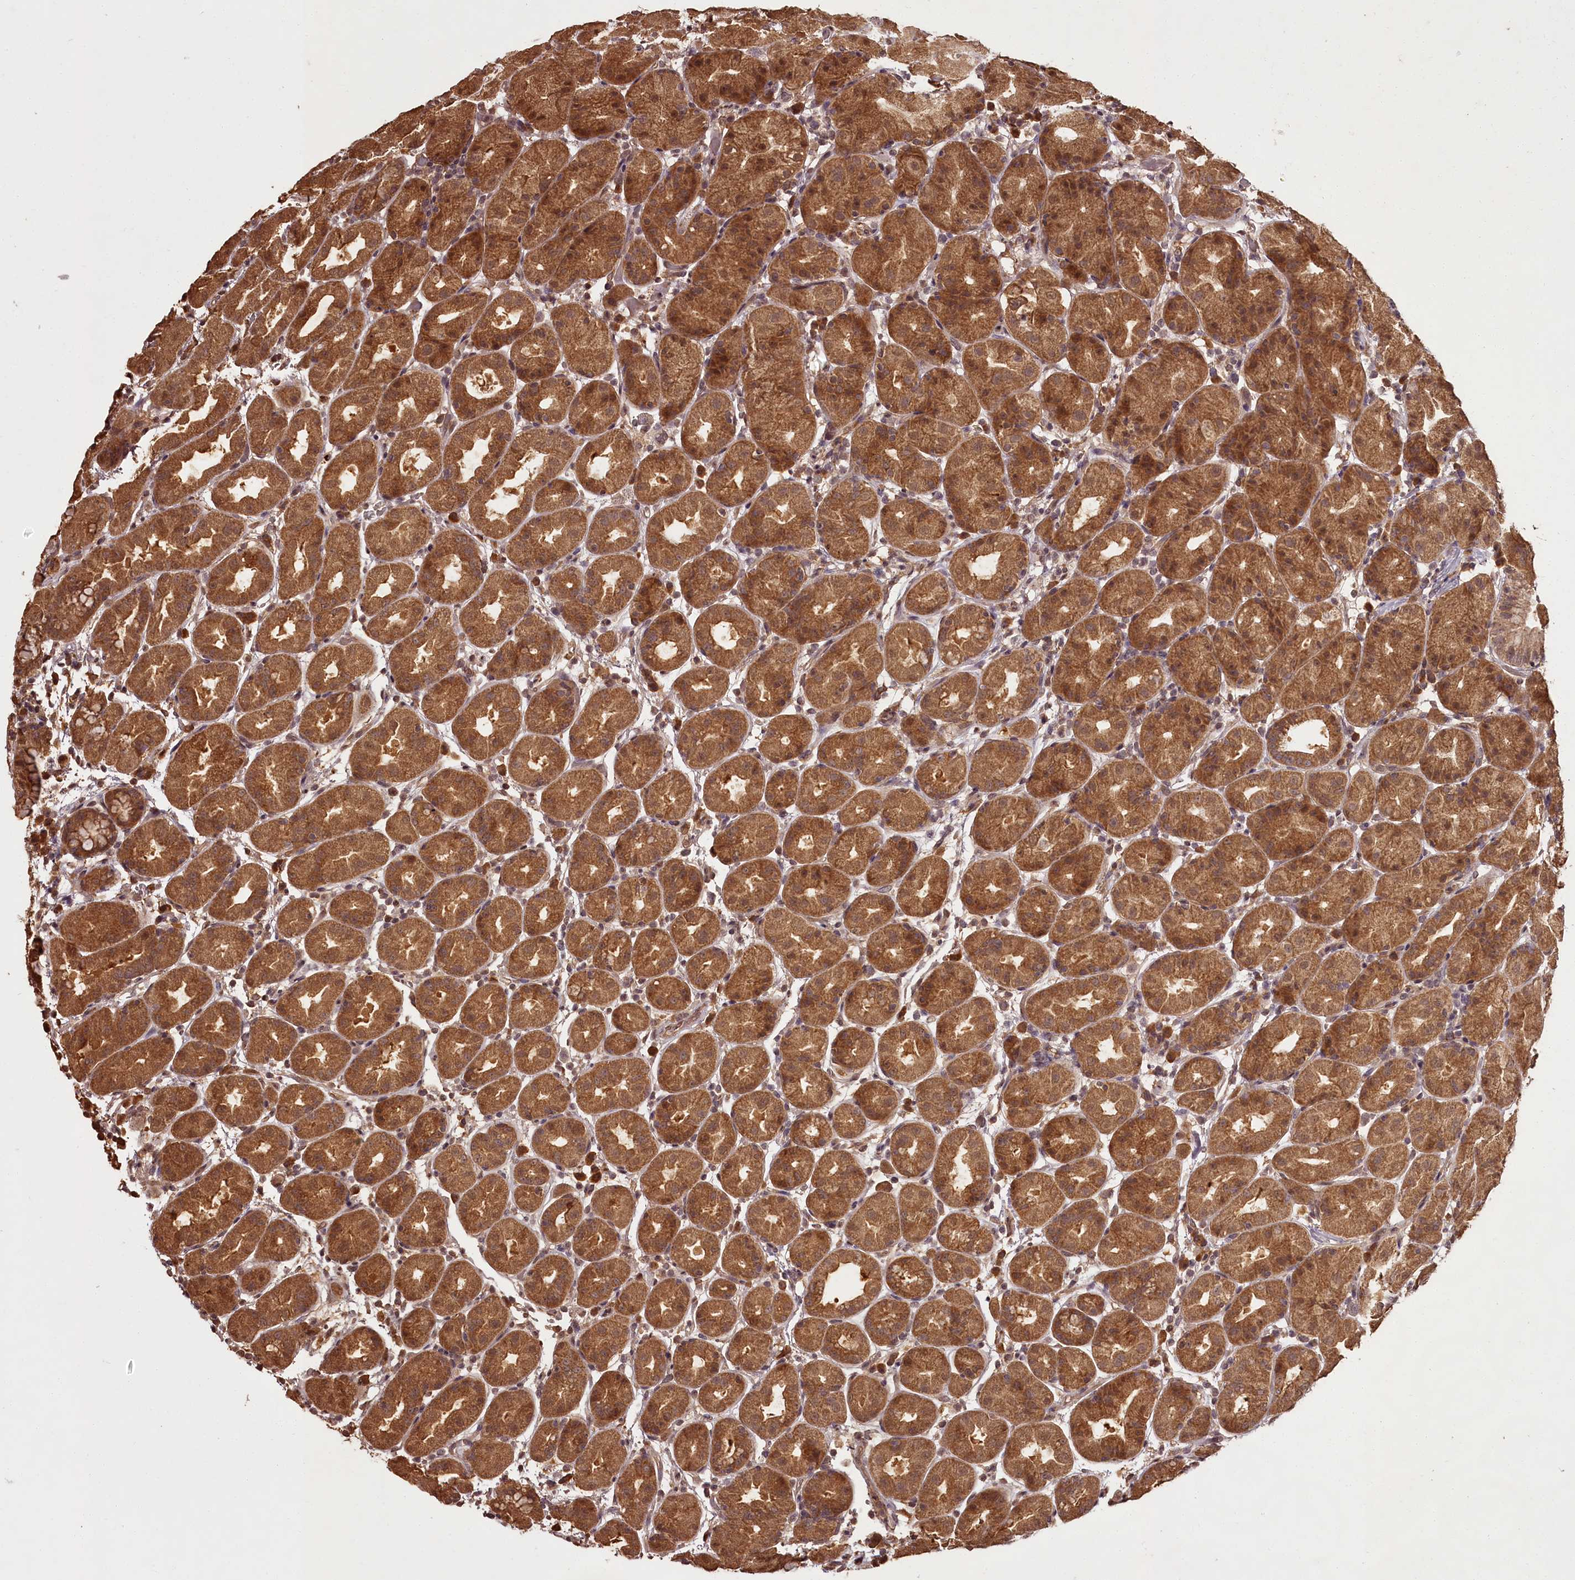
{"staining": {"intensity": "strong", "quantity": ">75%", "location": "cytoplasmic/membranous,nuclear"}, "tissue": "stomach", "cell_type": "Glandular cells", "image_type": "normal", "snomed": [{"axis": "morphology", "description": "Normal tissue, NOS"}, {"axis": "topography", "description": "Stomach"}], "caption": "Immunohistochemical staining of benign stomach exhibits high levels of strong cytoplasmic/membranous,nuclear staining in approximately >75% of glandular cells. The staining was performed using DAB to visualize the protein expression in brown, while the nuclei were stained in blue with hematoxylin (Magnification: 20x).", "gene": "NPRL2", "patient": {"sex": "female", "age": 79}}